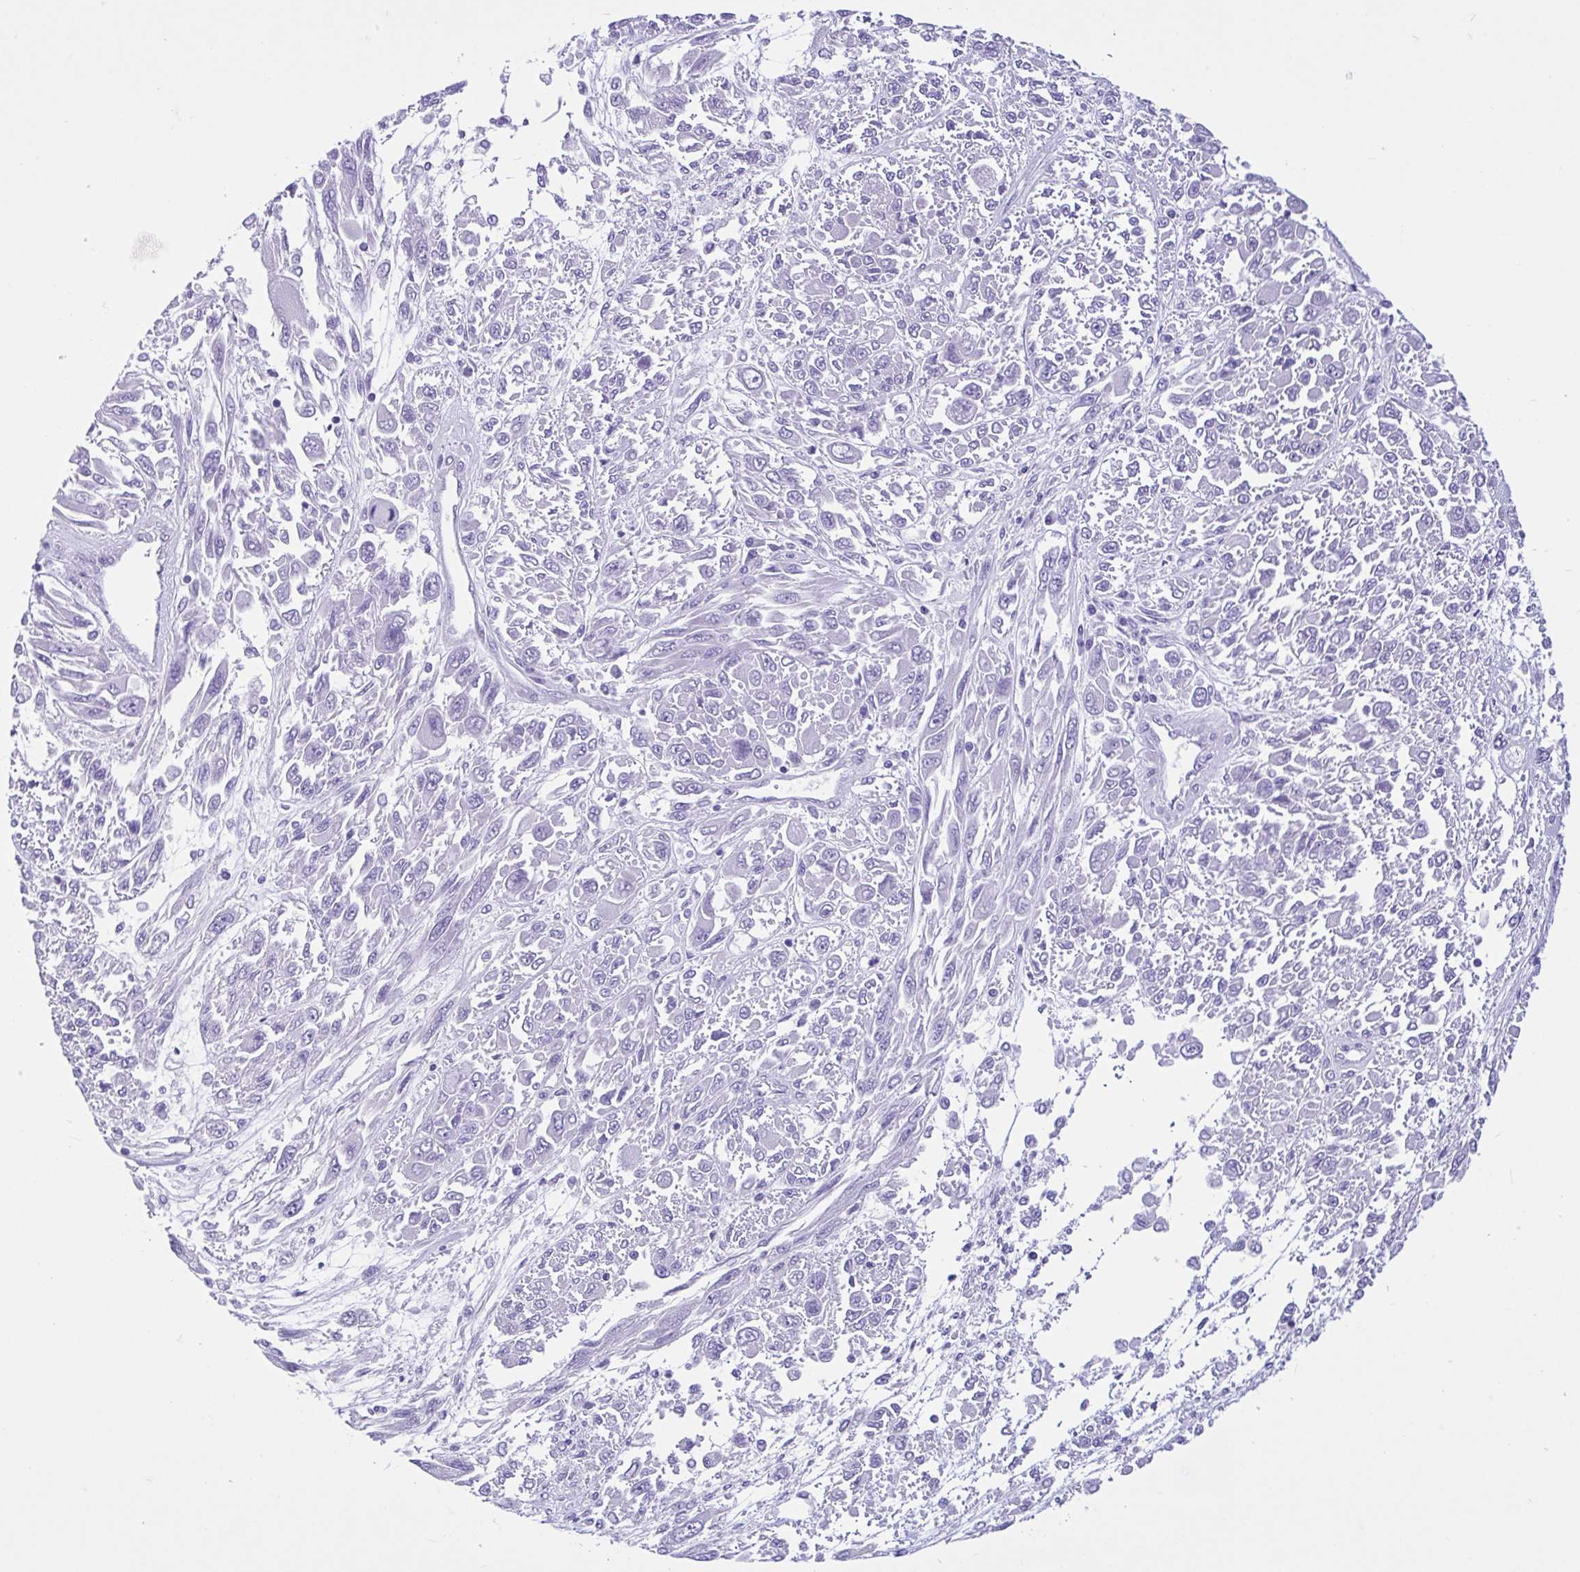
{"staining": {"intensity": "negative", "quantity": "none", "location": "none"}, "tissue": "melanoma", "cell_type": "Tumor cells", "image_type": "cancer", "snomed": [{"axis": "morphology", "description": "Malignant melanoma, NOS"}, {"axis": "topography", "description": "Skin"}], "caption": "Immunohistochemistry (IHC) photomicrograph of melanoma stained for a protein (brown), which displays no staining in tumor cells.", "gene": "OR4N4", "patient": {"sex": "female", "age": 91}}